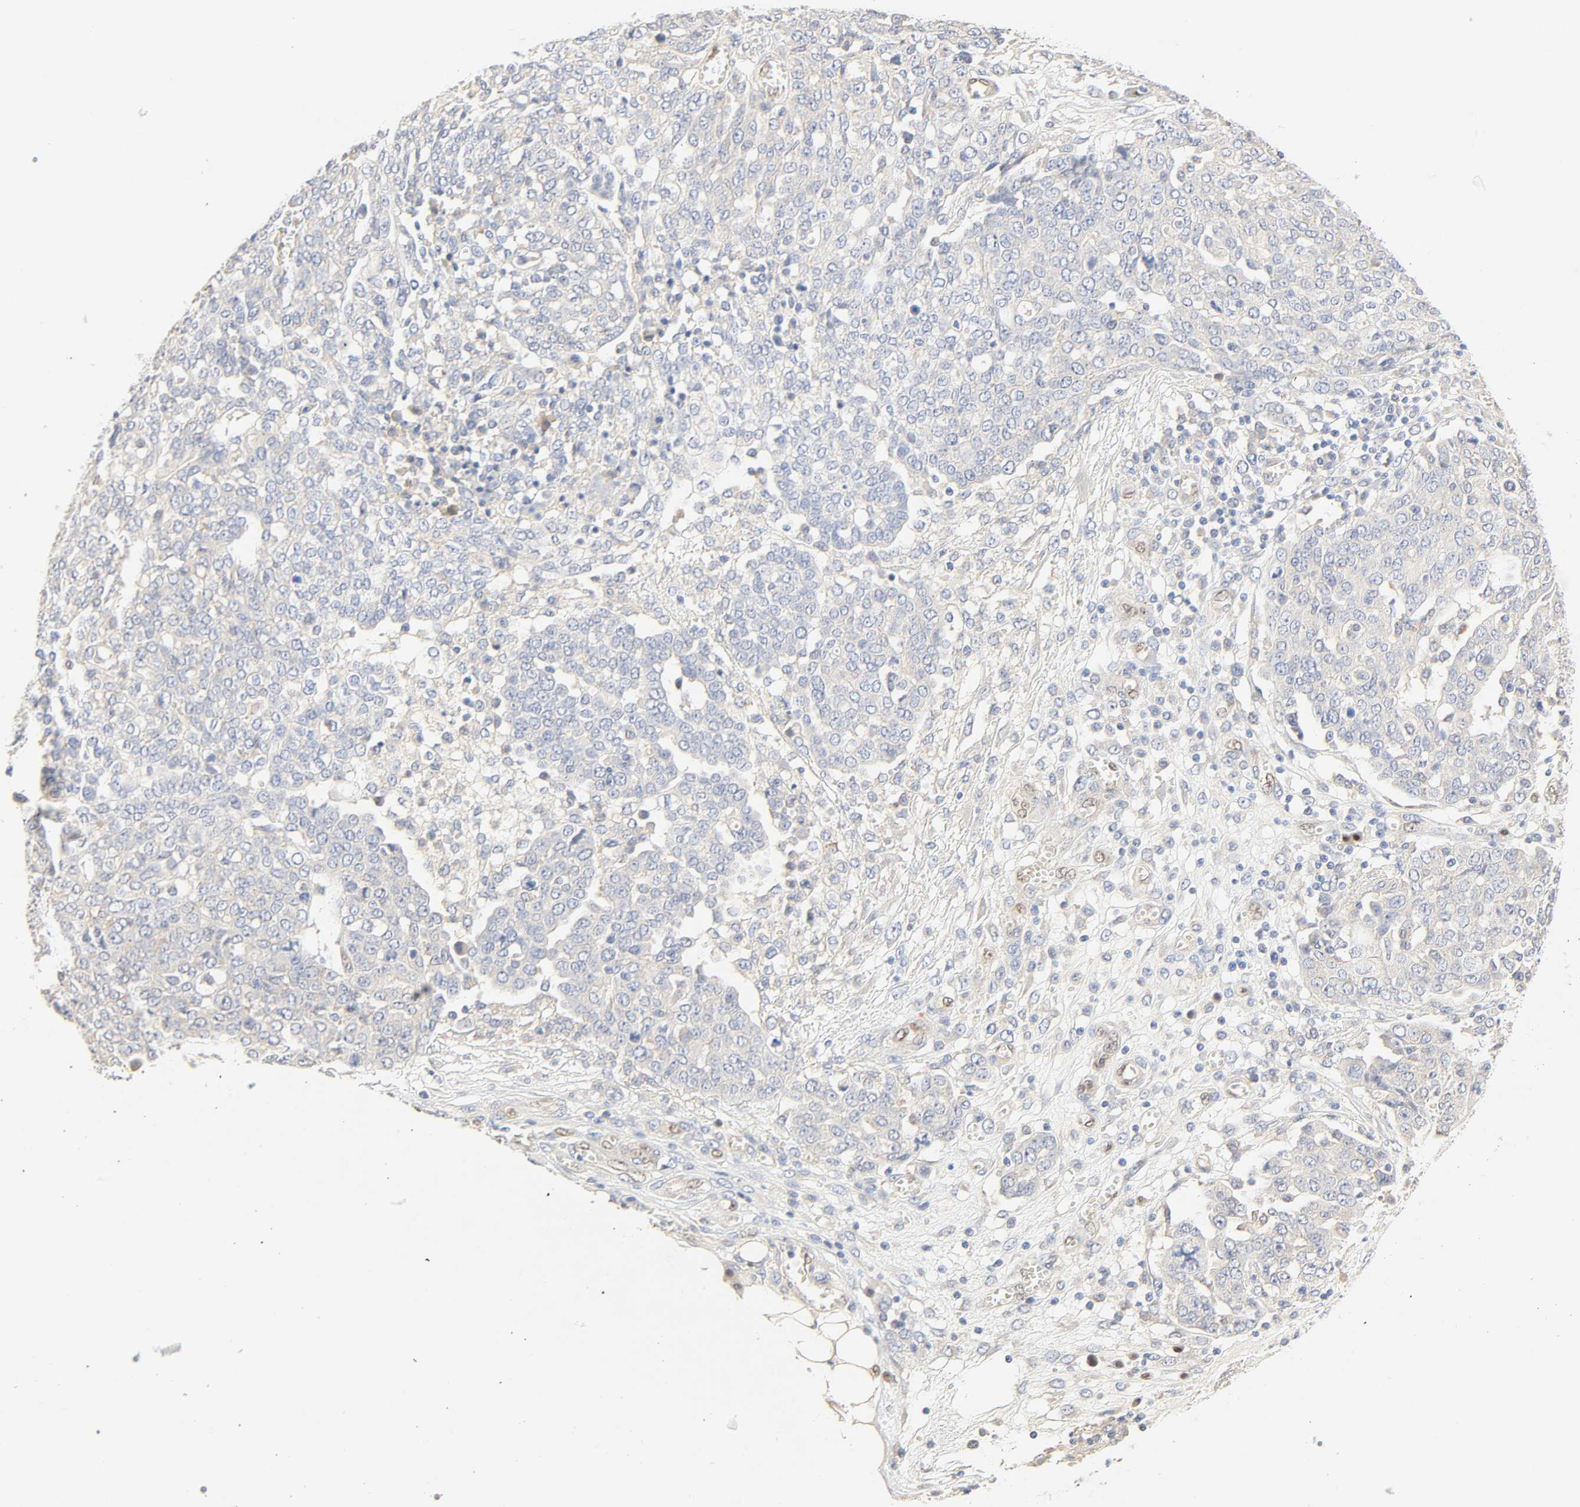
{"staining": {"intensity": "negative", "quantity": "none", "location": "none"}, "tissue": "ovarian cancer", "cell_type": "Tumor cells", "image_type": "cancer", "snomed": [{"axis": "morphology", "description": "Cystadenocarcinoma, serous, NOS"}, {"axis": "topography", "description": "Soft tissue"}, {"axis": "topography", "description": "Ovary"}], "caption": "There is no significant expression in tumor cells of ovarian cancer.", "gene": "BORCS8-MEF2B", "patient": {"sex": "female", "age": 57}}